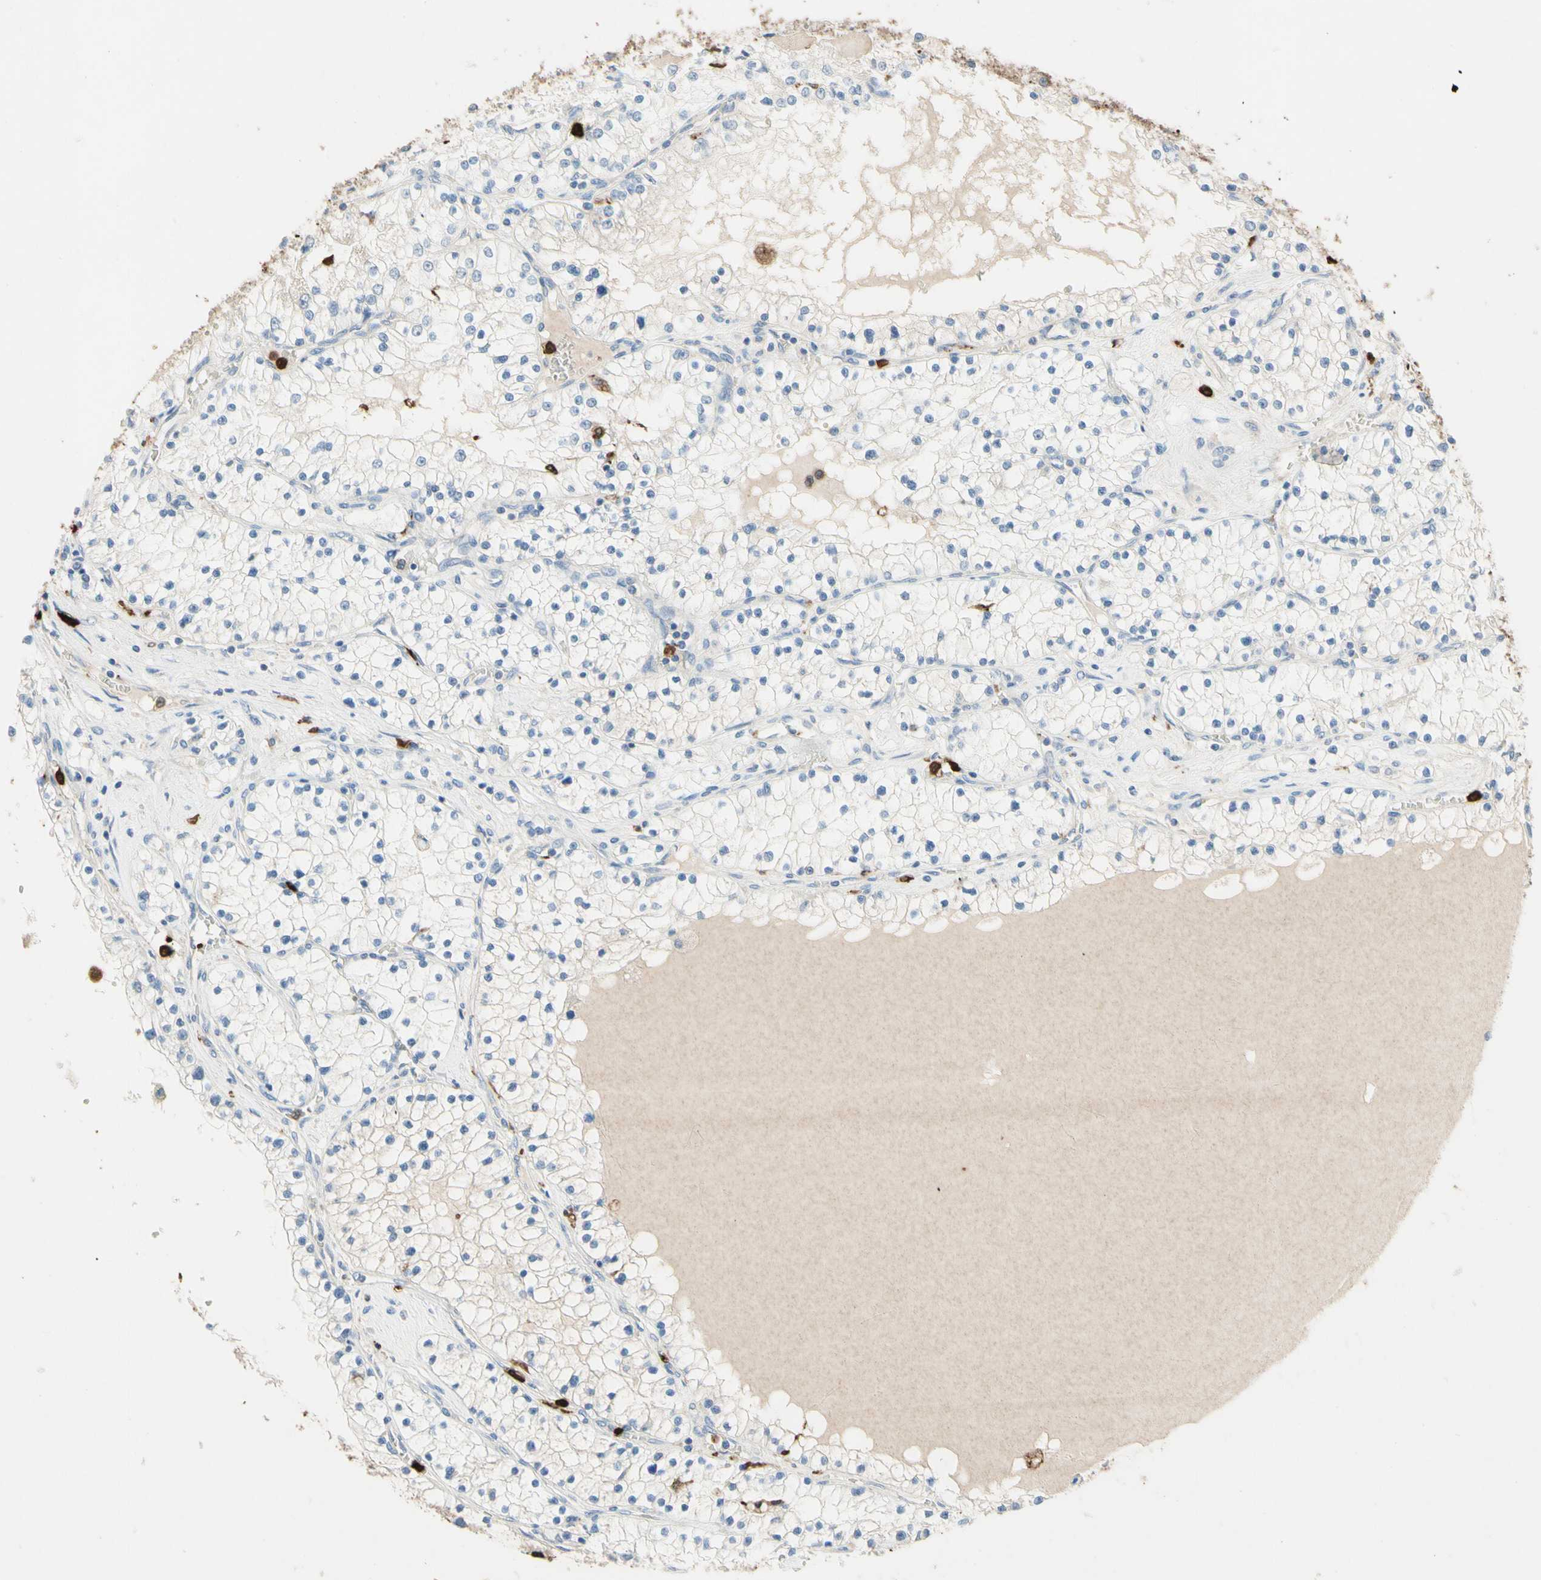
{"staining": {"intensity": "negative", "quantity": "none", "location": "none"}, "tissue": "renal cancer", "cell_type": "Tumor cells", "image_type": "cancer", "snomed": [{"axis": "morphology", "description": "Adenocarcinoma, NOS"}, {"axis": "topography", "description": "Kidney"}], "caption": "Tumor cells are negative for protein expression in human renal cancer (adenocarcinoma).", "gene": "NFKBIZ", "patient": {"sex": "male", "age": 68}}